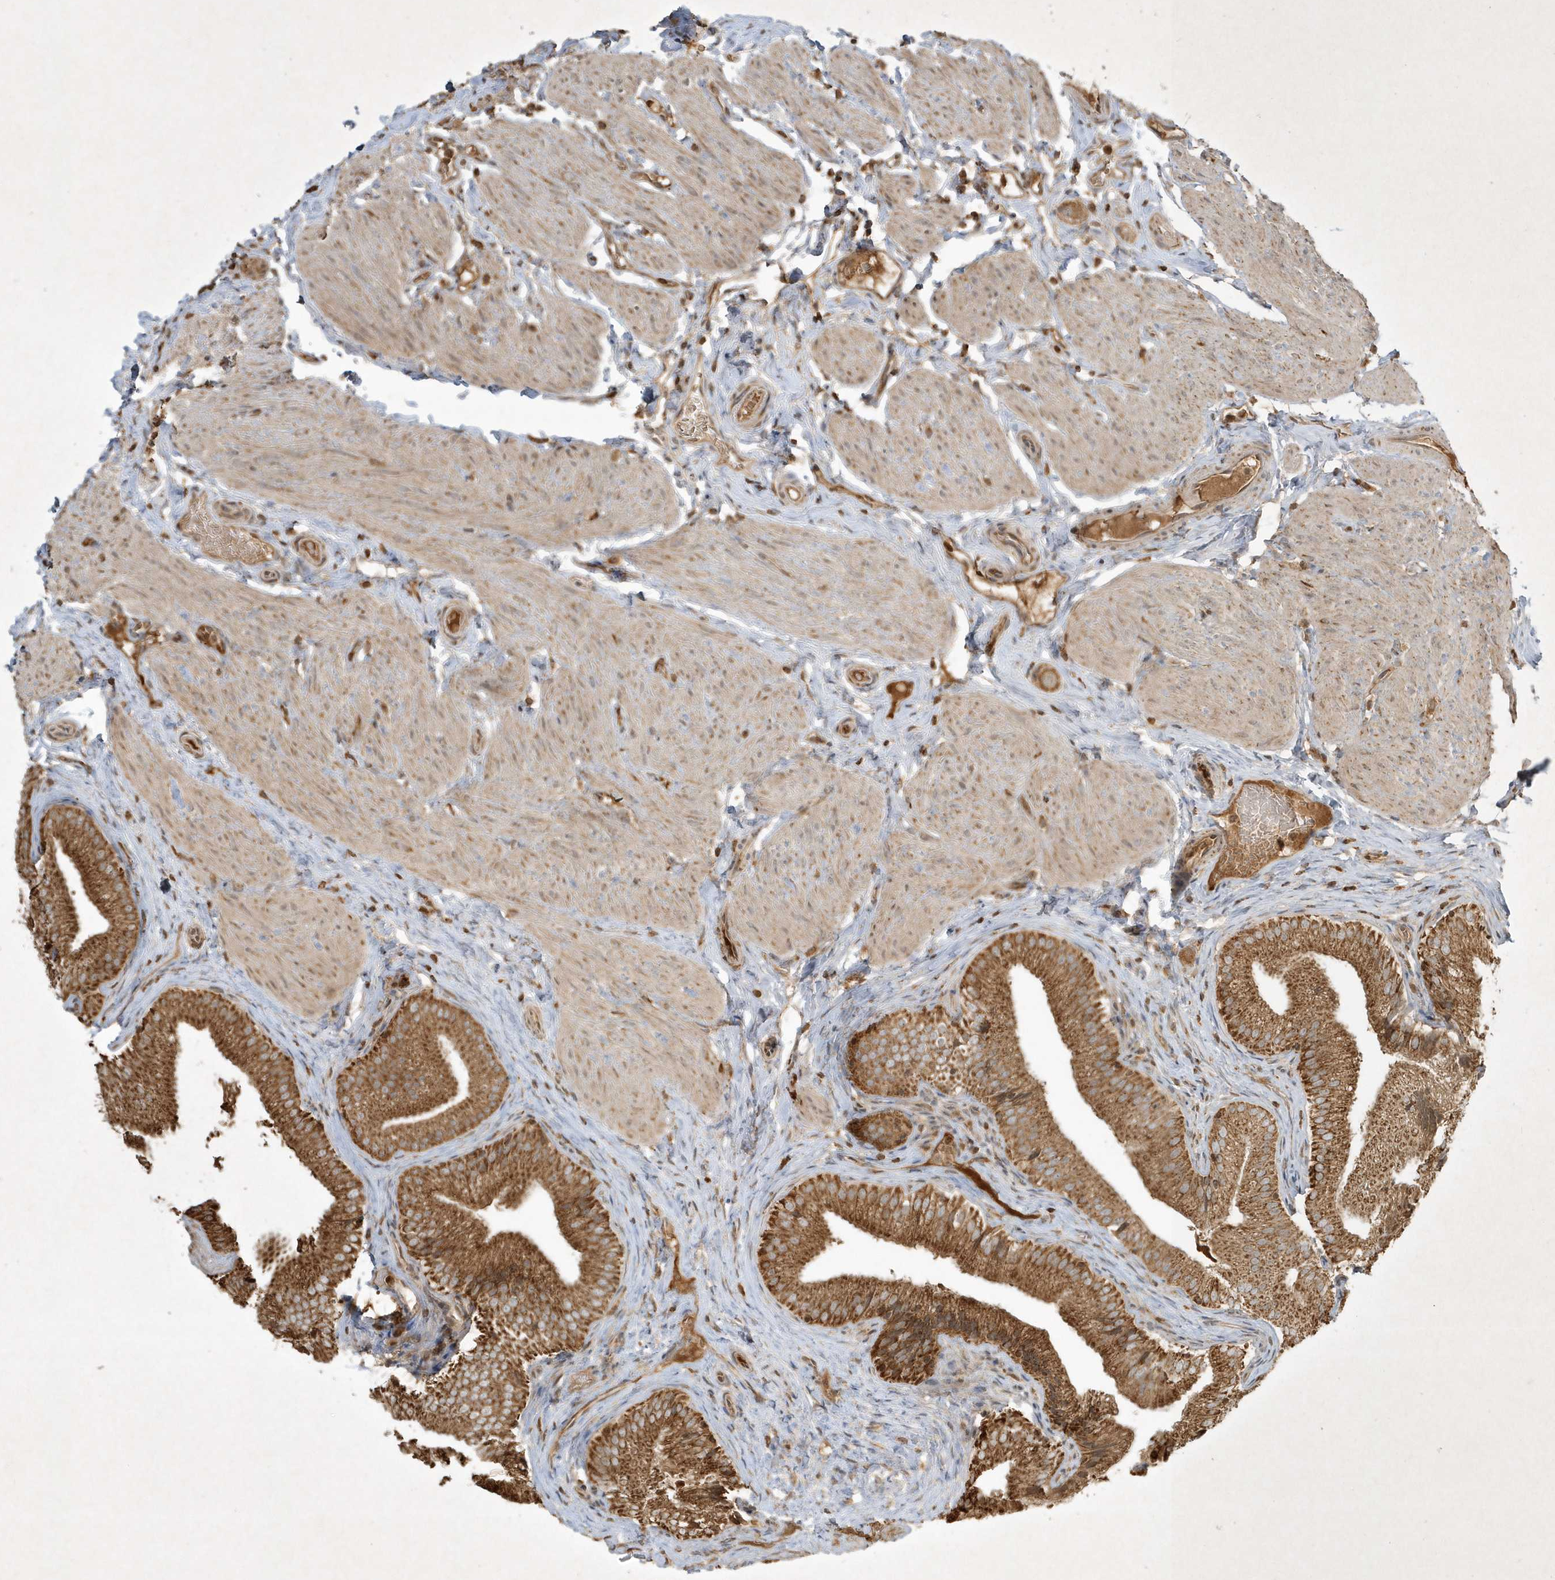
{"staining": {"intensity": "strong", "quantity": ">75%", "location": "cytoplasmic/membranous"}, "tissue": "gallbladder", "cell_type": "Glandular cells", "image_type": "normal", "snomed": [{"axis": "morphology", "description": "Normal tissue, NOS"}, {"axis": "topography", "description": "Gallbladder"}], "caption": "Glandular cells reveal high levels of strong cytoplasmic/membranous staining in about >75% of cells in benign human gallbladder.", "gene": "PLTP", "patient": {"sex": "female", "age": 30}}